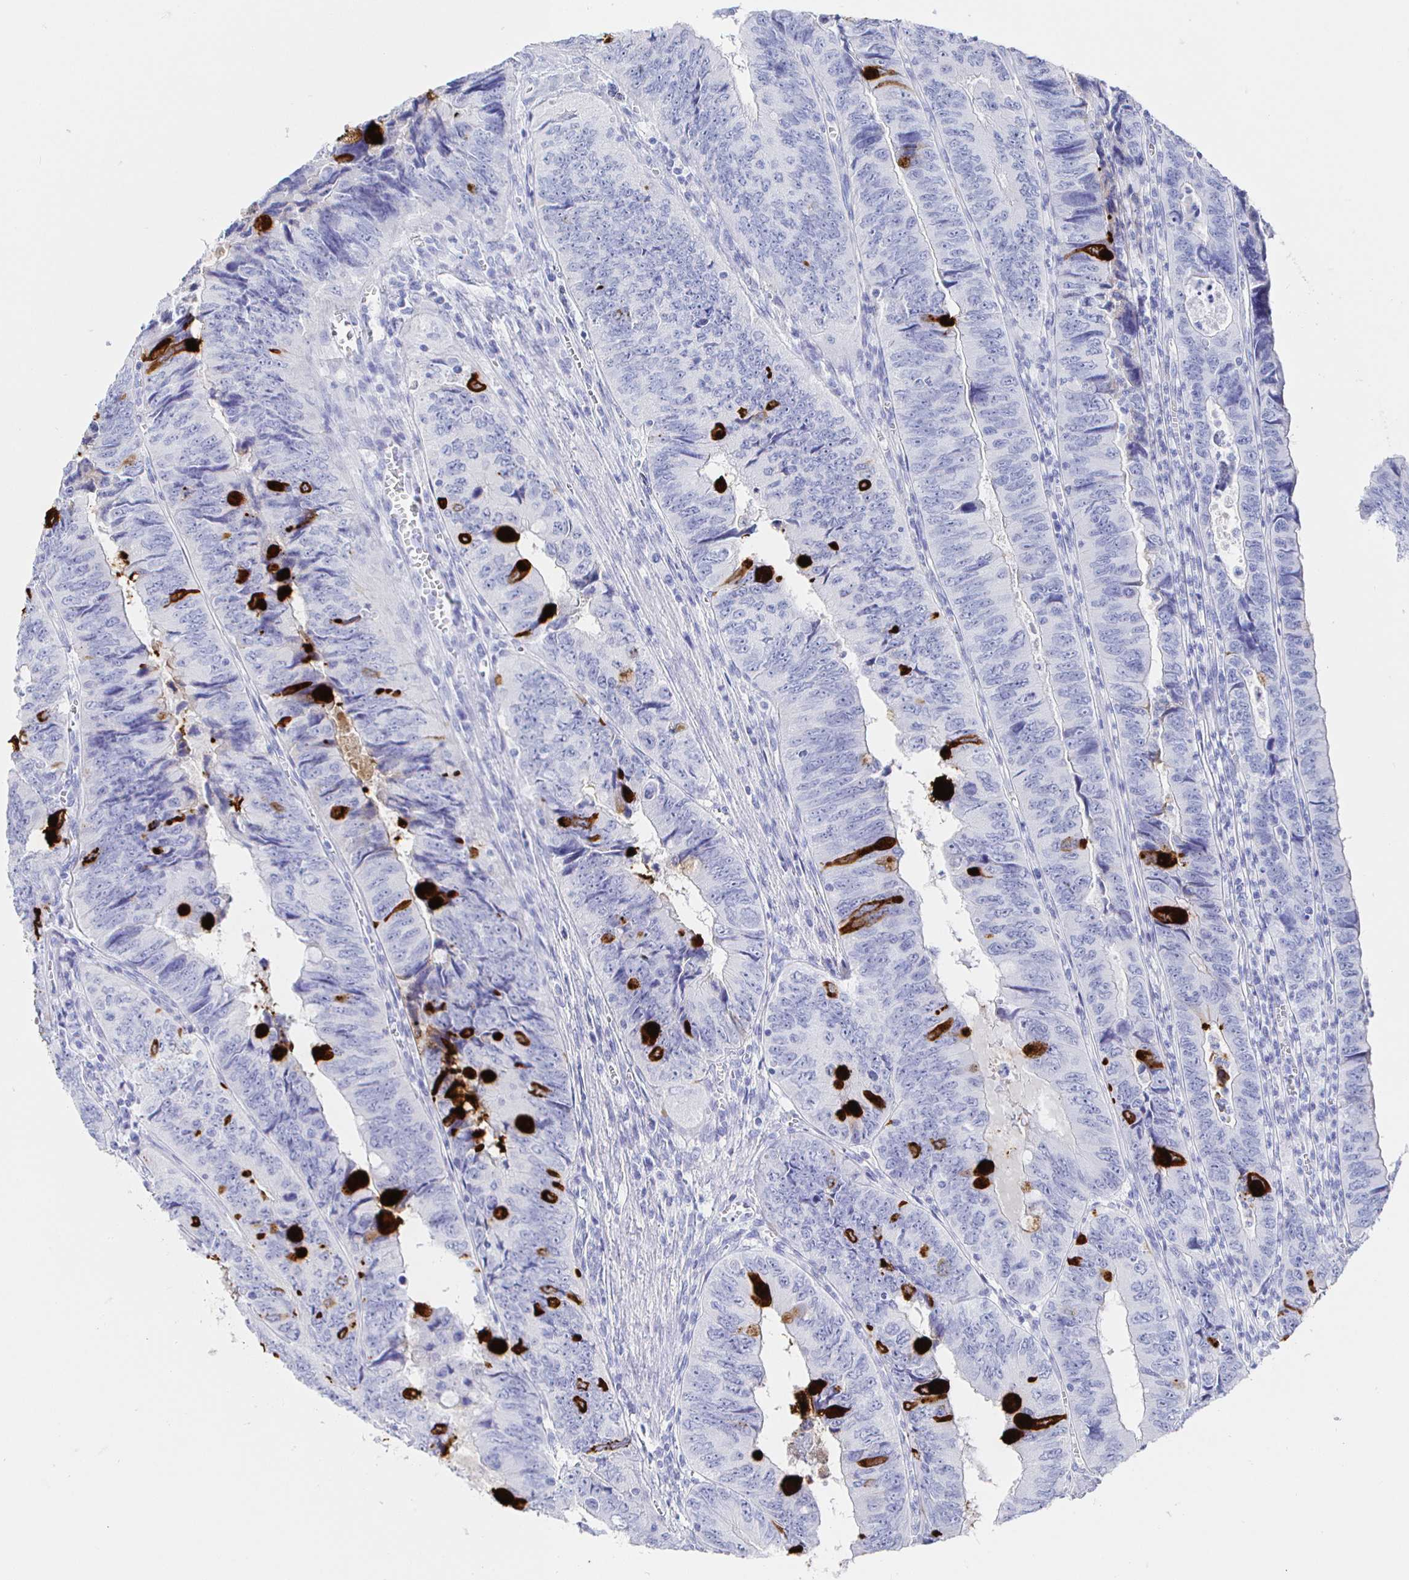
{"staining": {"intensity": "strong", "quantity": "<25%", "location": "cytoplasmic/membranous"}, "tissue": "colorectal cancer", "cell_type": "Tumor cells", "image_type": "cancer", "snomed": [{"axis": "morphology", "description": "Adenocarcinoma, NOS"}, {"axis": "topography", "description": "Colon"}], "caption": "Colorectal cancer stained with a brown dye demonstrates strong cytoplasmic/membranous positive staining in about <25% of tumor cells.", "gene": "CLCA1", "patient": {"sex": "female", "age": 84}}